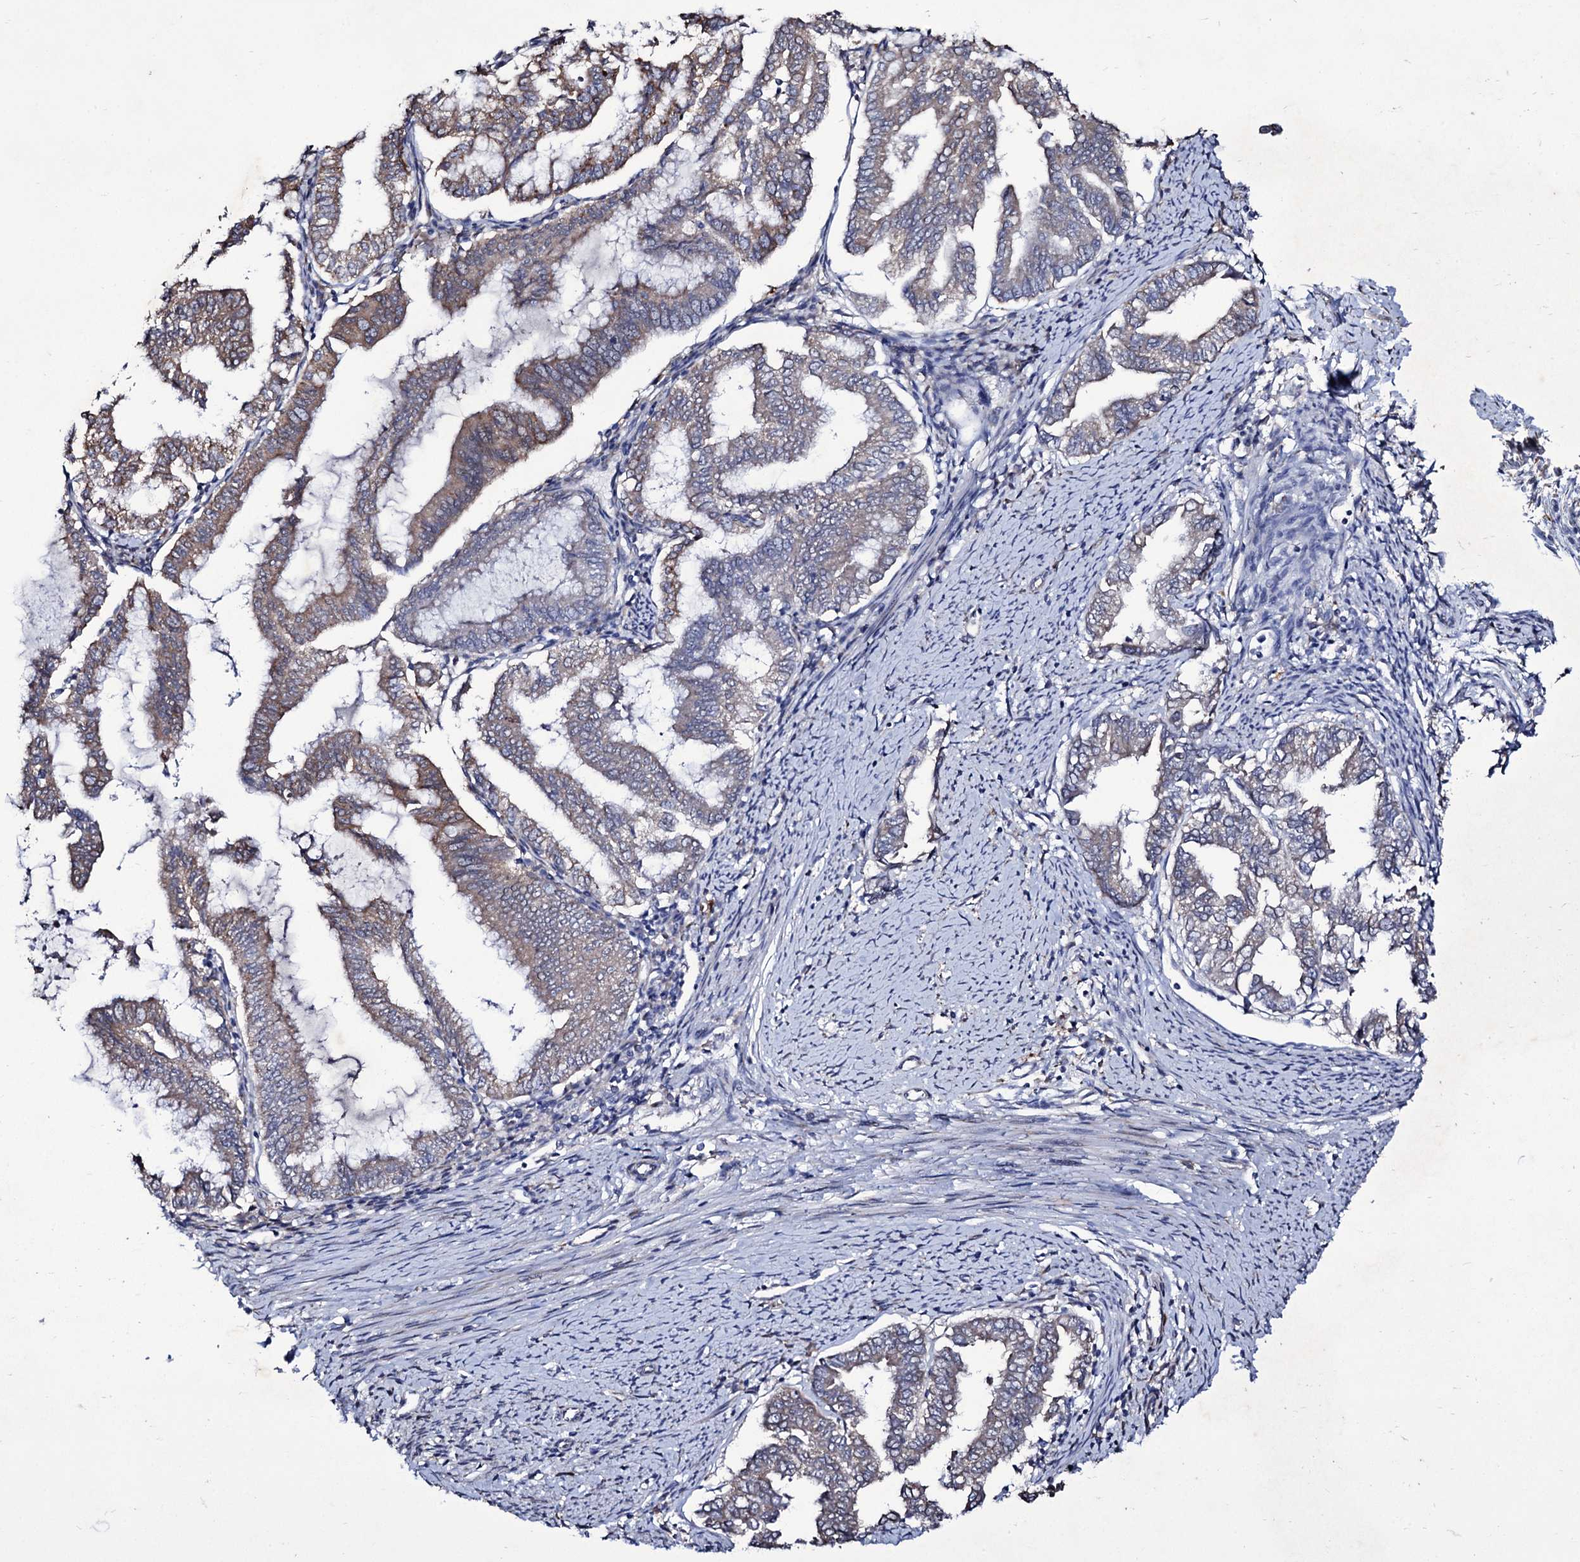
{"staining": {"intensity": "weak", "quantity": "<25%", "location": "cytoplasmic/membranous"}, "tissue": "endometrial cancer", "cell_type": "Tumor cells", "image_type": "cancer", "snomed": [{"axis": "morphology", "description": "Adenocarcinoma, NOS"}, {"axis": "topography", "description": "Endometrium"}], "caption": "High magnification brightfield microscopy of endometrial cancer stained with DAB (brown) and counterstained with hematoxylin (blue): tumor cells show no significant expression.", "gene": "TUBGCP5", "patient": {"sex": "female", "age": 79}}